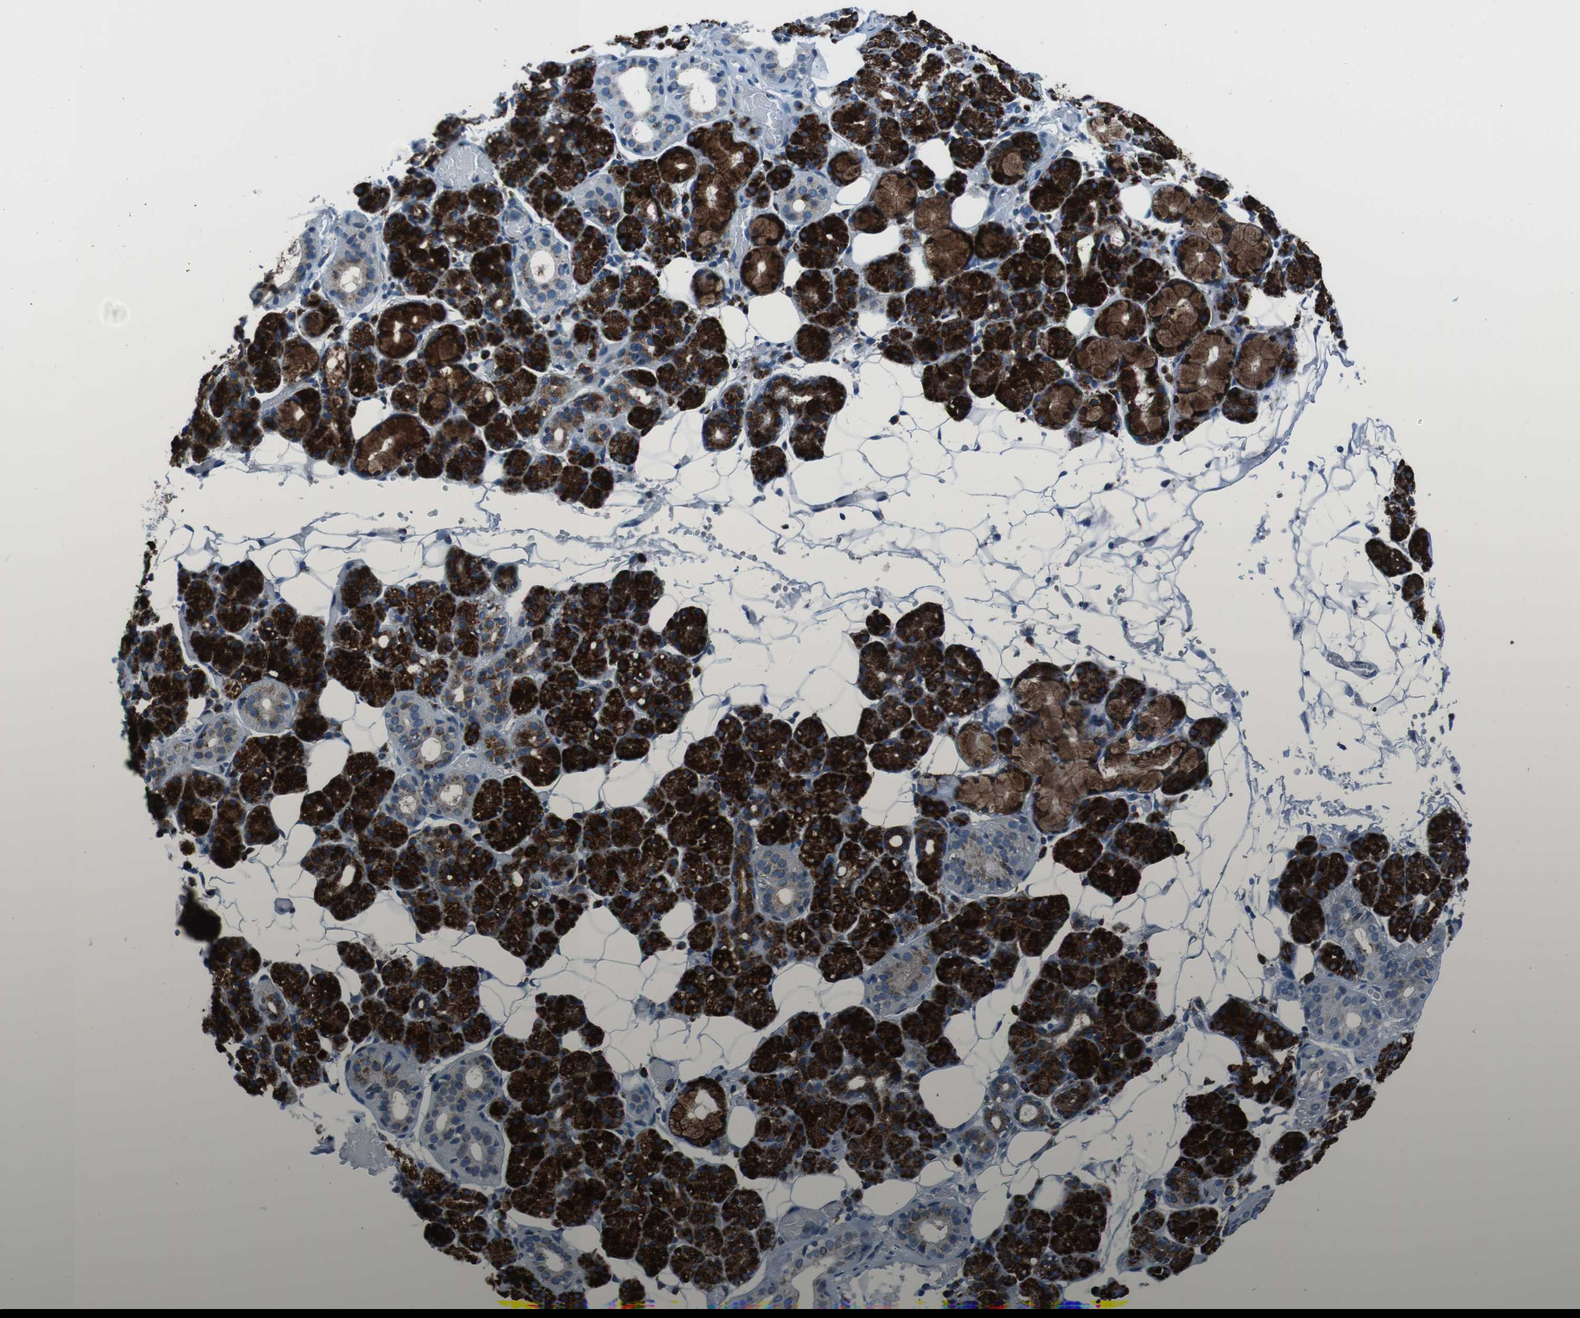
{"staining": {"intensity": "strong", "quantity": ">75%", "location": "cytoplasmic/membranous"}, "tissue": "salivary gland", "cell_type": "Glandular cells", "image_type": "normal", "snomed": [{"axis": "morphology", "description": "Normal tissue, NOS"}, {"axis": "topography", "description": "Salivary gland"}], "caption": "Protein staining of unremarkable salivary gland exhibits strong cytoplasmic/membranous staining in about >75% of glandular cells.", "gene": "NUCB2", "patient": {"sex": "male", "age": 63}}